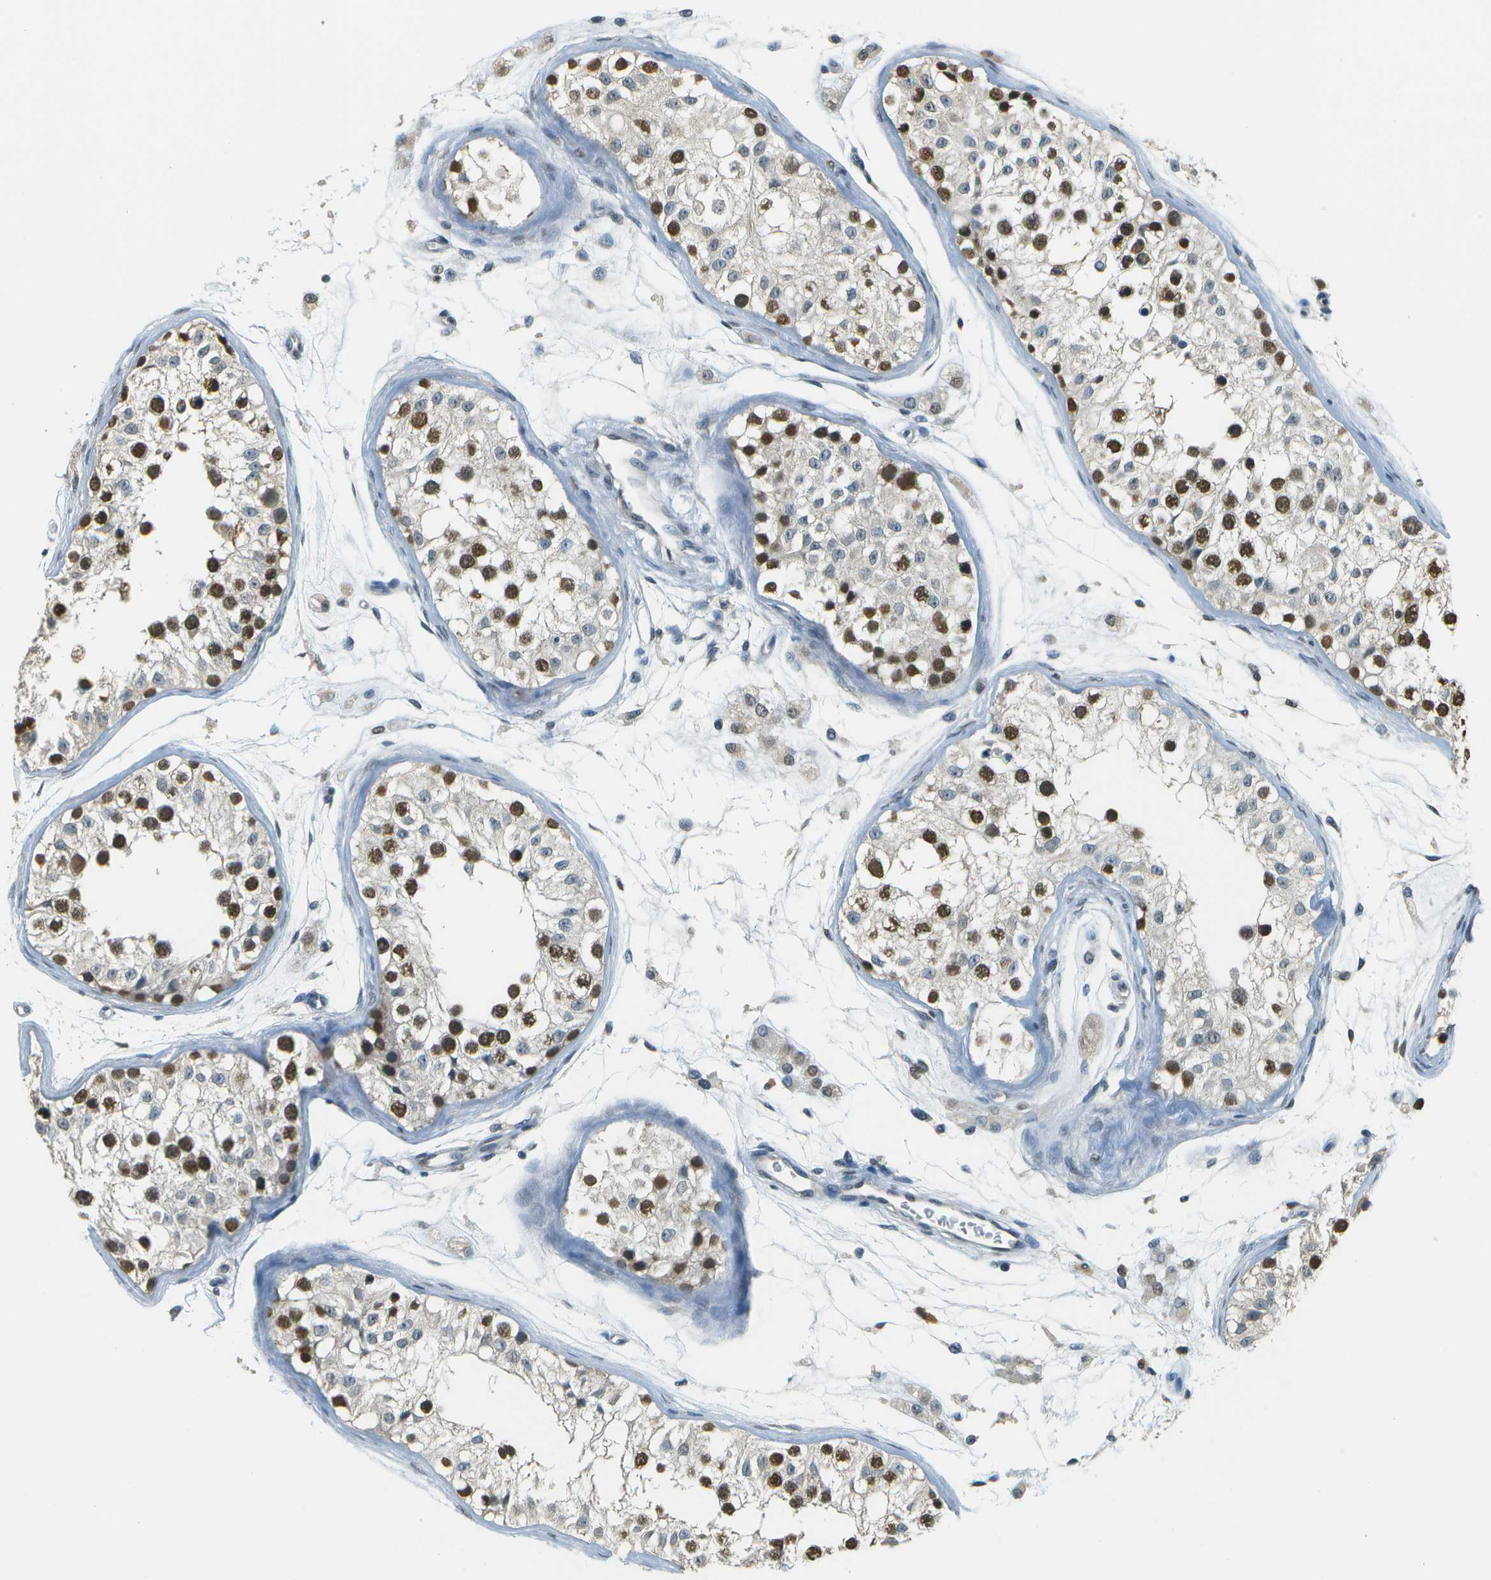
{"staining": {"intensity": "strong", "quantity": ">75%", "location": "nuclear"}, "tissue": "testis", "cell_type": "Cells in seminiferous ducts", "image_type": "normal", "snomed": [{"axis": "morphology", "description": "Normal tissue, NOS"}, {"axis": "morphology", "description": "Adenocarcinoma, metastatic, NOS"}, {"axis": "topography", "description": "Testis"}], "caption": "IHC micrograph of benign testis: human testis stained using immunohistochemistry (IHC) displays high levels of strong protein expression localized specifically in the nuclear of cells in seminiferous ducts, appearing as a nuclear brown color.", "gene": "ABL2", "patient": {"sex": "male", "age": 26}}